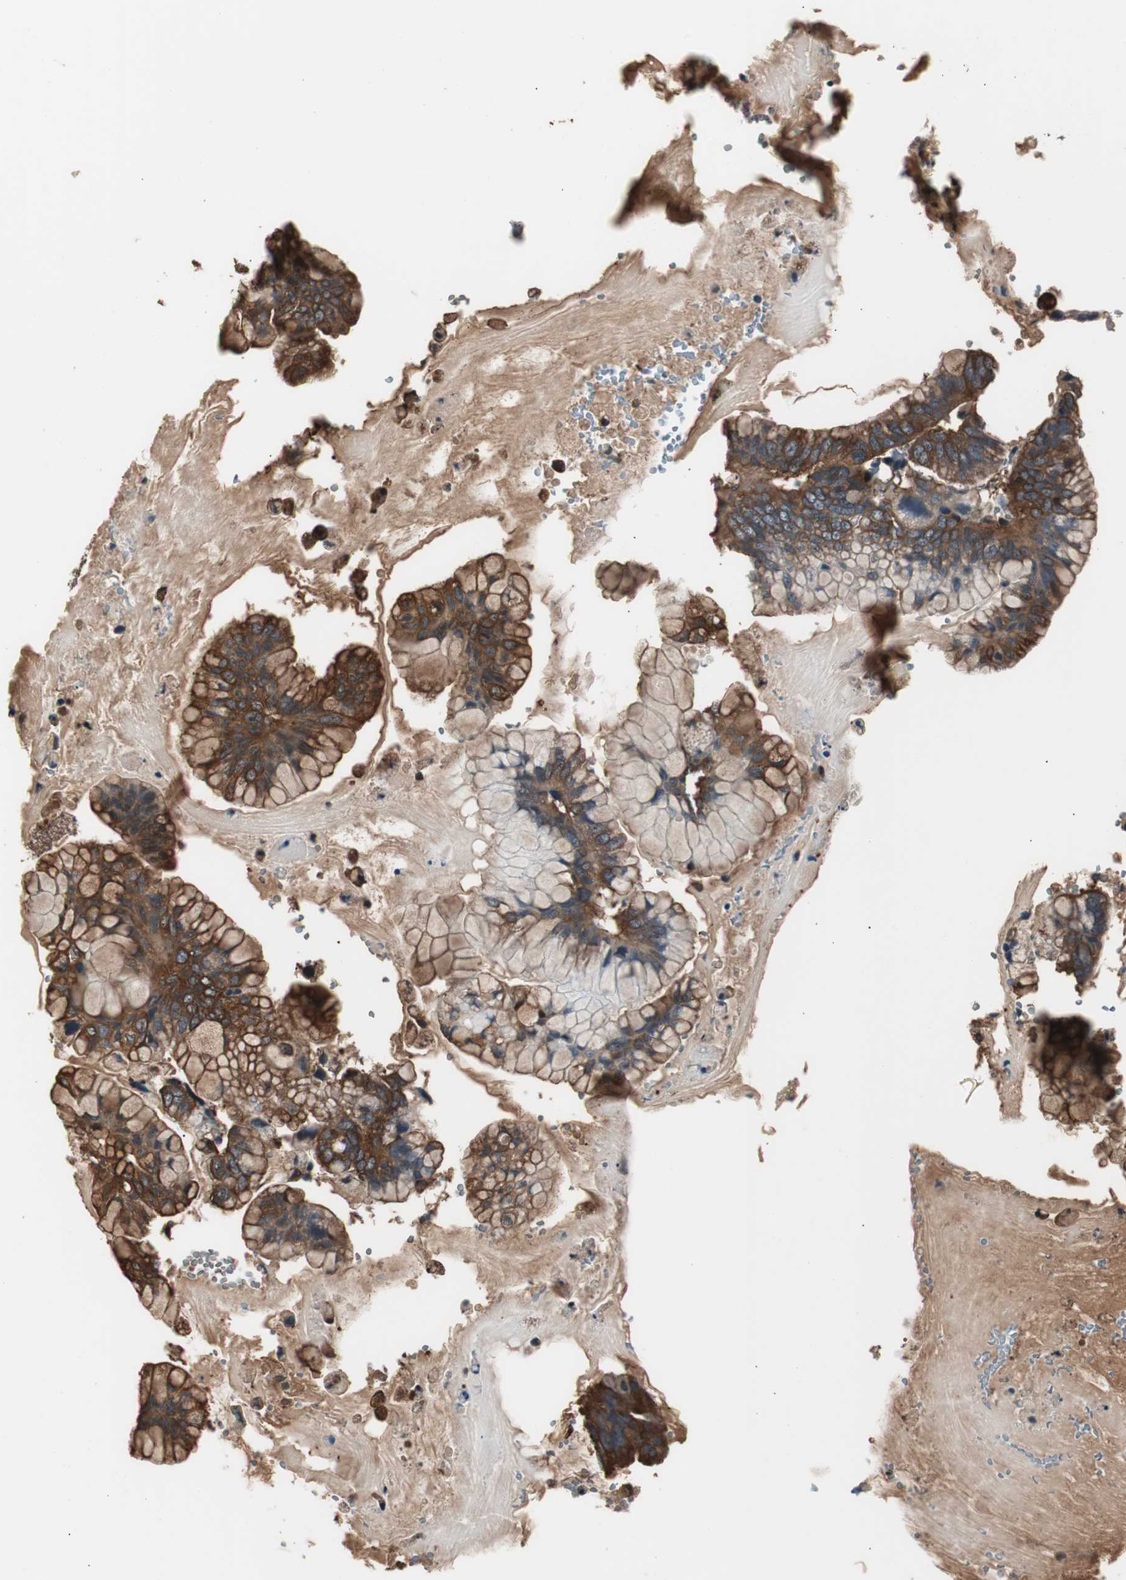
{"staining": {"intensity": "strong", "quantity": ">75%", "location": "cytoplasmic/membranous"}, "tissue": "ovarian cancer", "cell_type": "Tumor cells", "image_type": "cancer", "snomed": [{"axis": "morphology", "description": "Cystadenocarcinoma, mucinous, NOS"}, {"axis": "topography", "description": "Ovary"}], "caption": "Strong cytoplasmic/membranous staining is seen in approximately >75% of tumor cells in mucinous cystadenocarcinoma (ovarian).", "gene": "CAPNS1", "patient": {"sex": "female", "age": 36}}